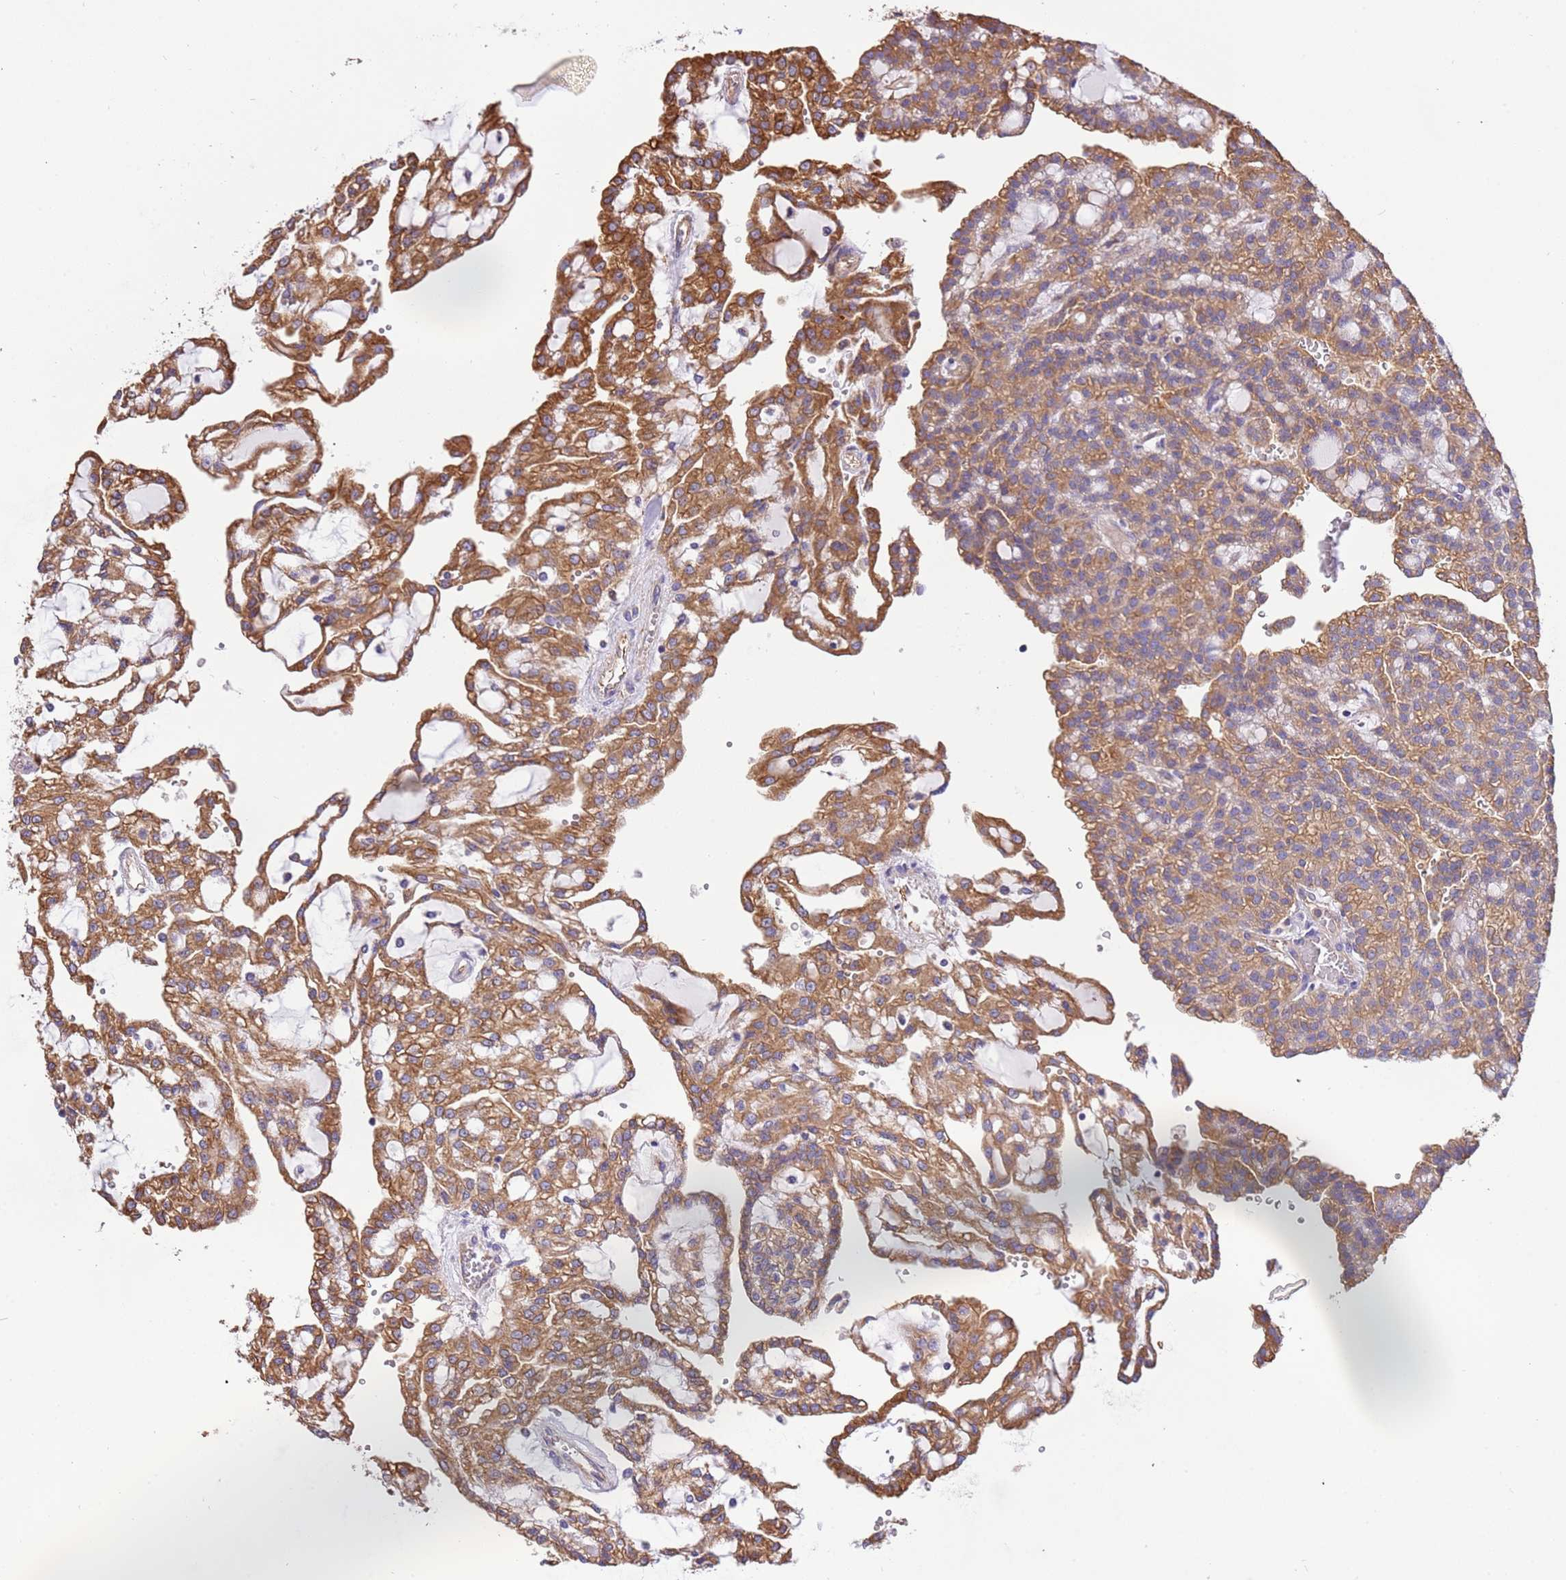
{"staining": {"intensity": "moderate", "quantity": ">75%", "location": "cytoplasmic/membranous"}, "tissue": "renal cancer", "cell_type": "Tumor cells", "image_type": "cancer", "snomed": [{"axis": "morphology", "description": "Adenocarcinoma, NOS"}, {"axis": "topography", "description": "Kidney"}], "caption": "IHC (DAB (3,3'-diaminobenzidine)) staining of human renal cancer (adenocarcinoma) displays moderate cytoplasmic/membranous protein staining in about >75% of tumor cells.", "gene": "NAALADL1", "patient": {"sex": "male", "age": 63}}